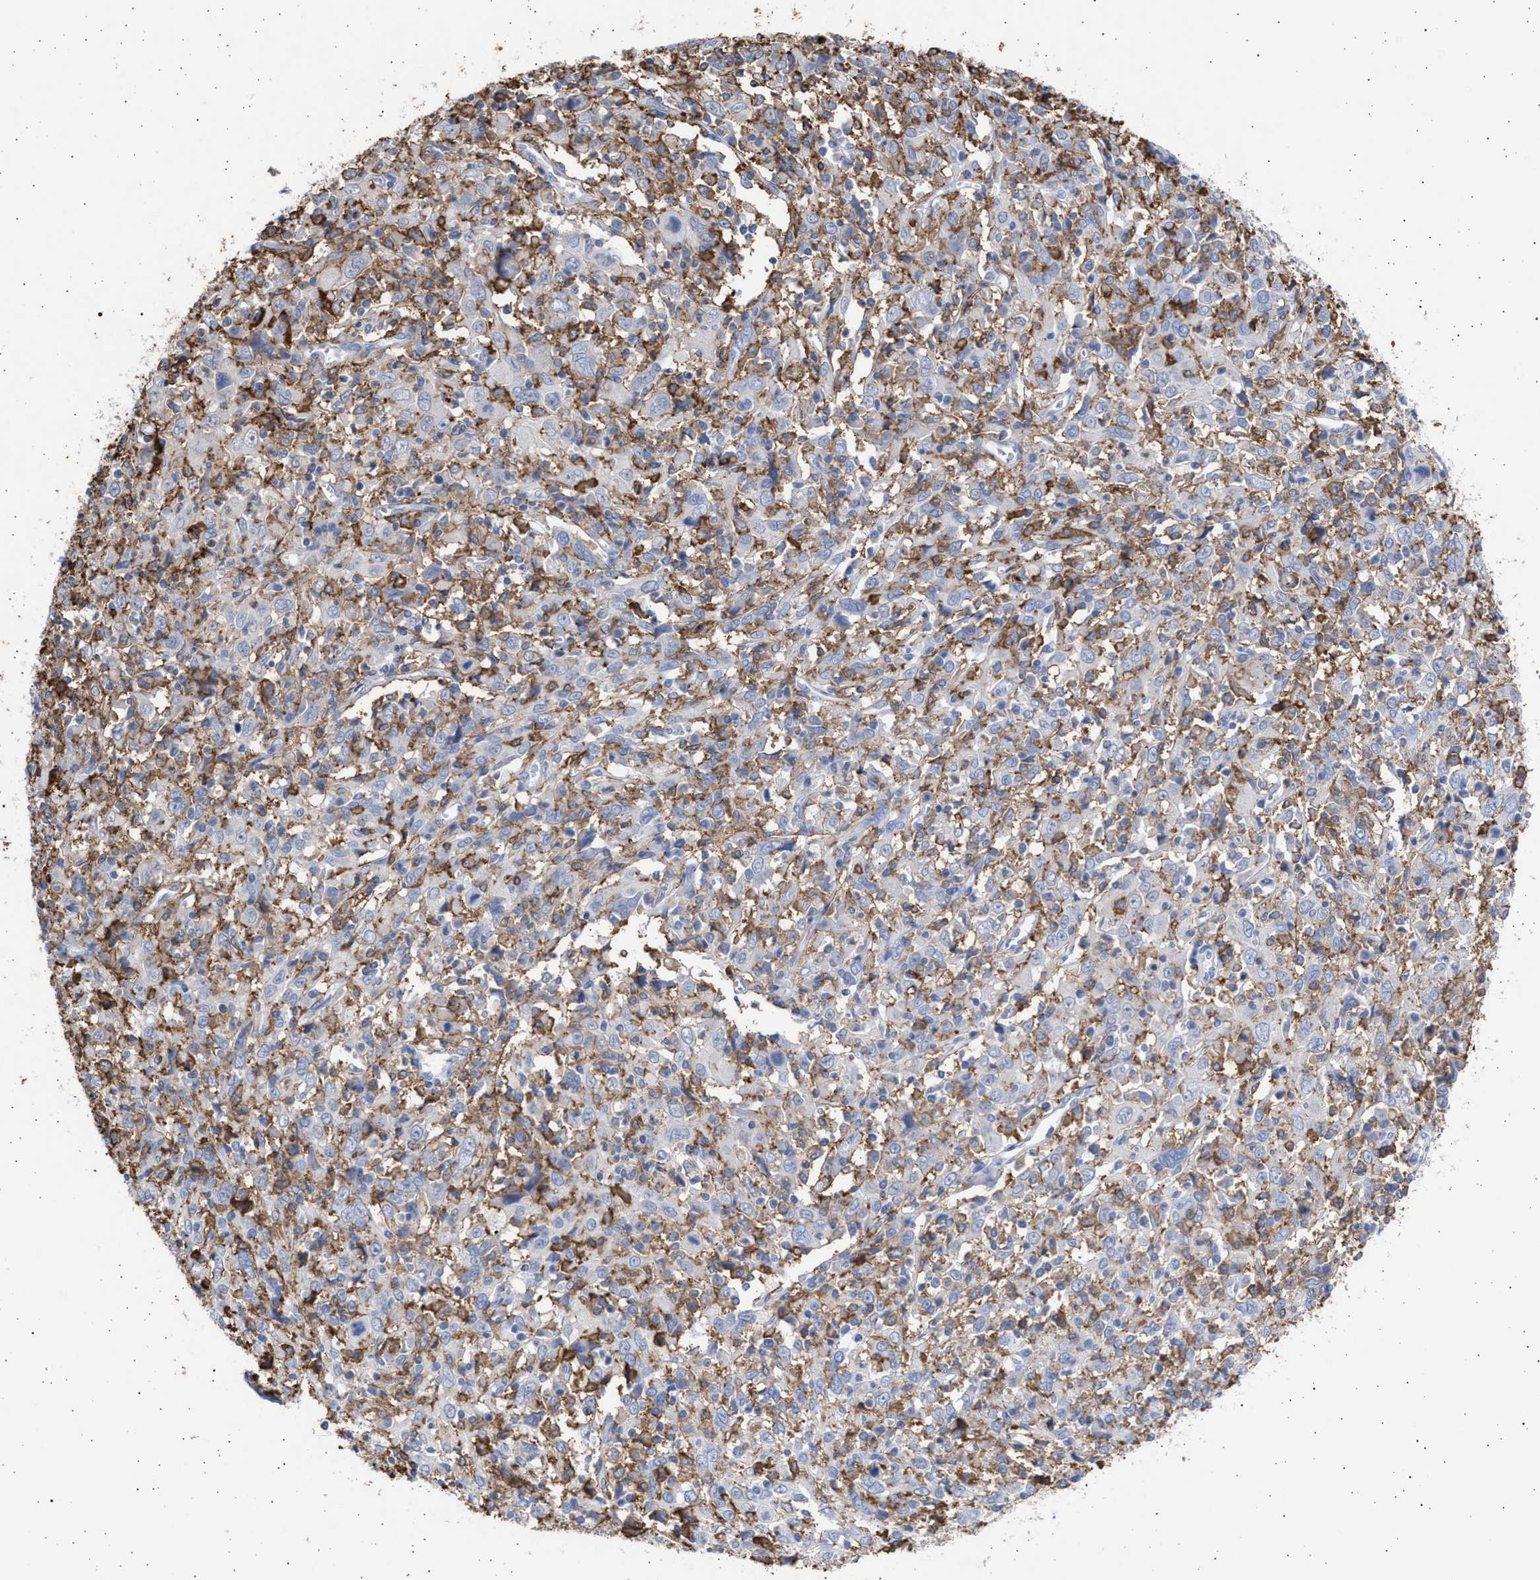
{"staining": {"intensity": "negative", "quantity": "none", "location": "none"}, "tissue": "cervical cancer", "cell_type": "Tumor cells", "image_type": "cancer", "snomed": [{"axis": "morphology", "description": "Squamous cell carcinoma, NOS"}, {"axis": "topography", "description": "Cervix"}], "caption": "High magnification brightfield microscopy of cervical squamous cell carcinoma stained with DAB (3,3'-diaminobenzidine) (brown) and counterstained with hematoxylin (blue): tumor cells show no significant positivity. (Stains: DAB IHC with hematoxylin counter stain, Microscopy: brightfield microscopy at high magnification).", "gene": "FCER1A", "patient": {"sex": "female", "age": 46}}